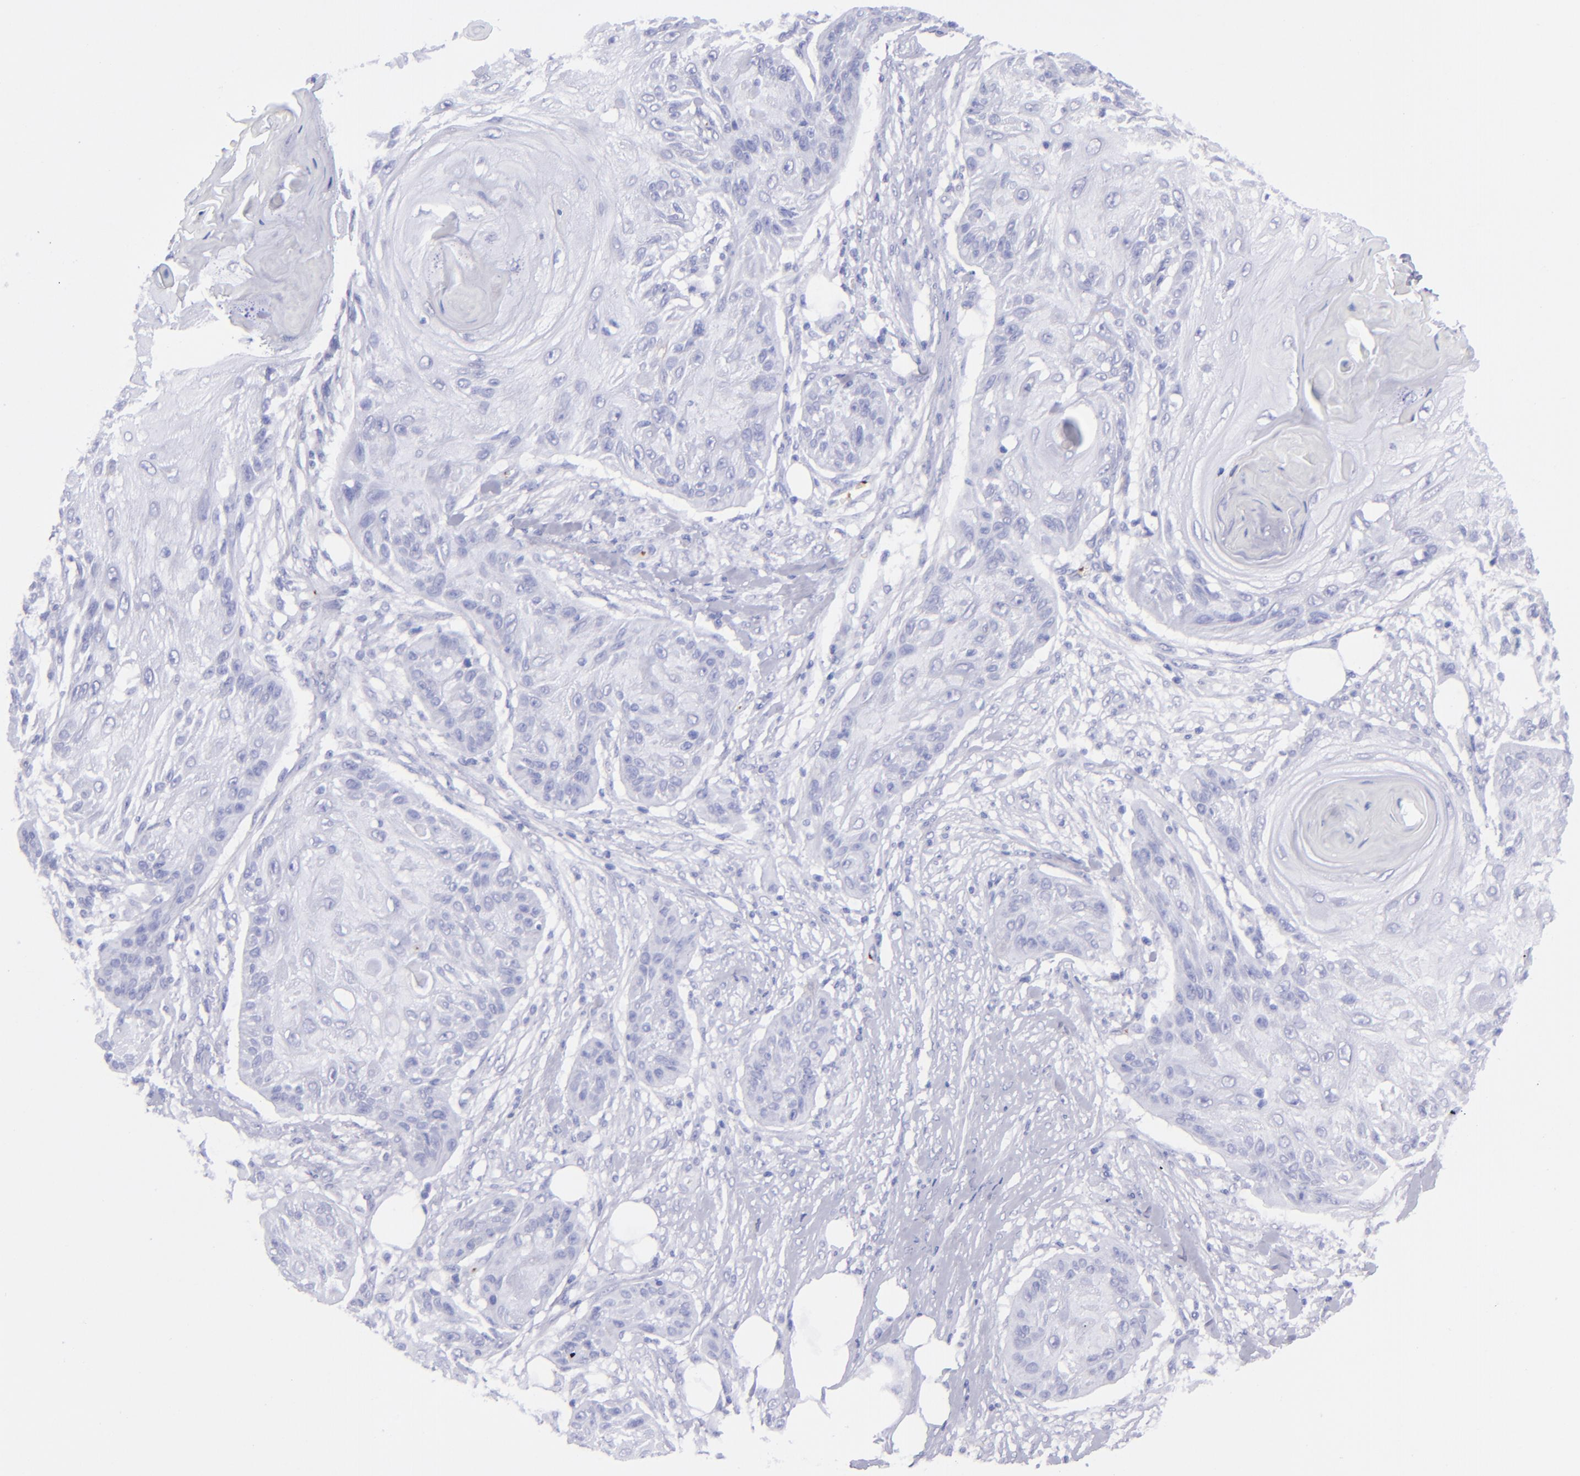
{"staining": {"intensity": "negative", "quantity": "none", "location": "none"}, "tissue": "skin cancer", "cell_type": "Tumor cells", "image_type": "cancer", "snomed": [{"axis": "morphology", "description": "Squamous cell carcinoma, NOS"}, {"axis": "topography", "description": "Skin"}], "caption": "IHC photomicrograph of skin cancer (squamous cell carcinoma) stained for a protein (brown), which exhibits no positivity in tumor cells.", "gene": "EFCAB13", "patient": {"sex": "female", "age": 88}}